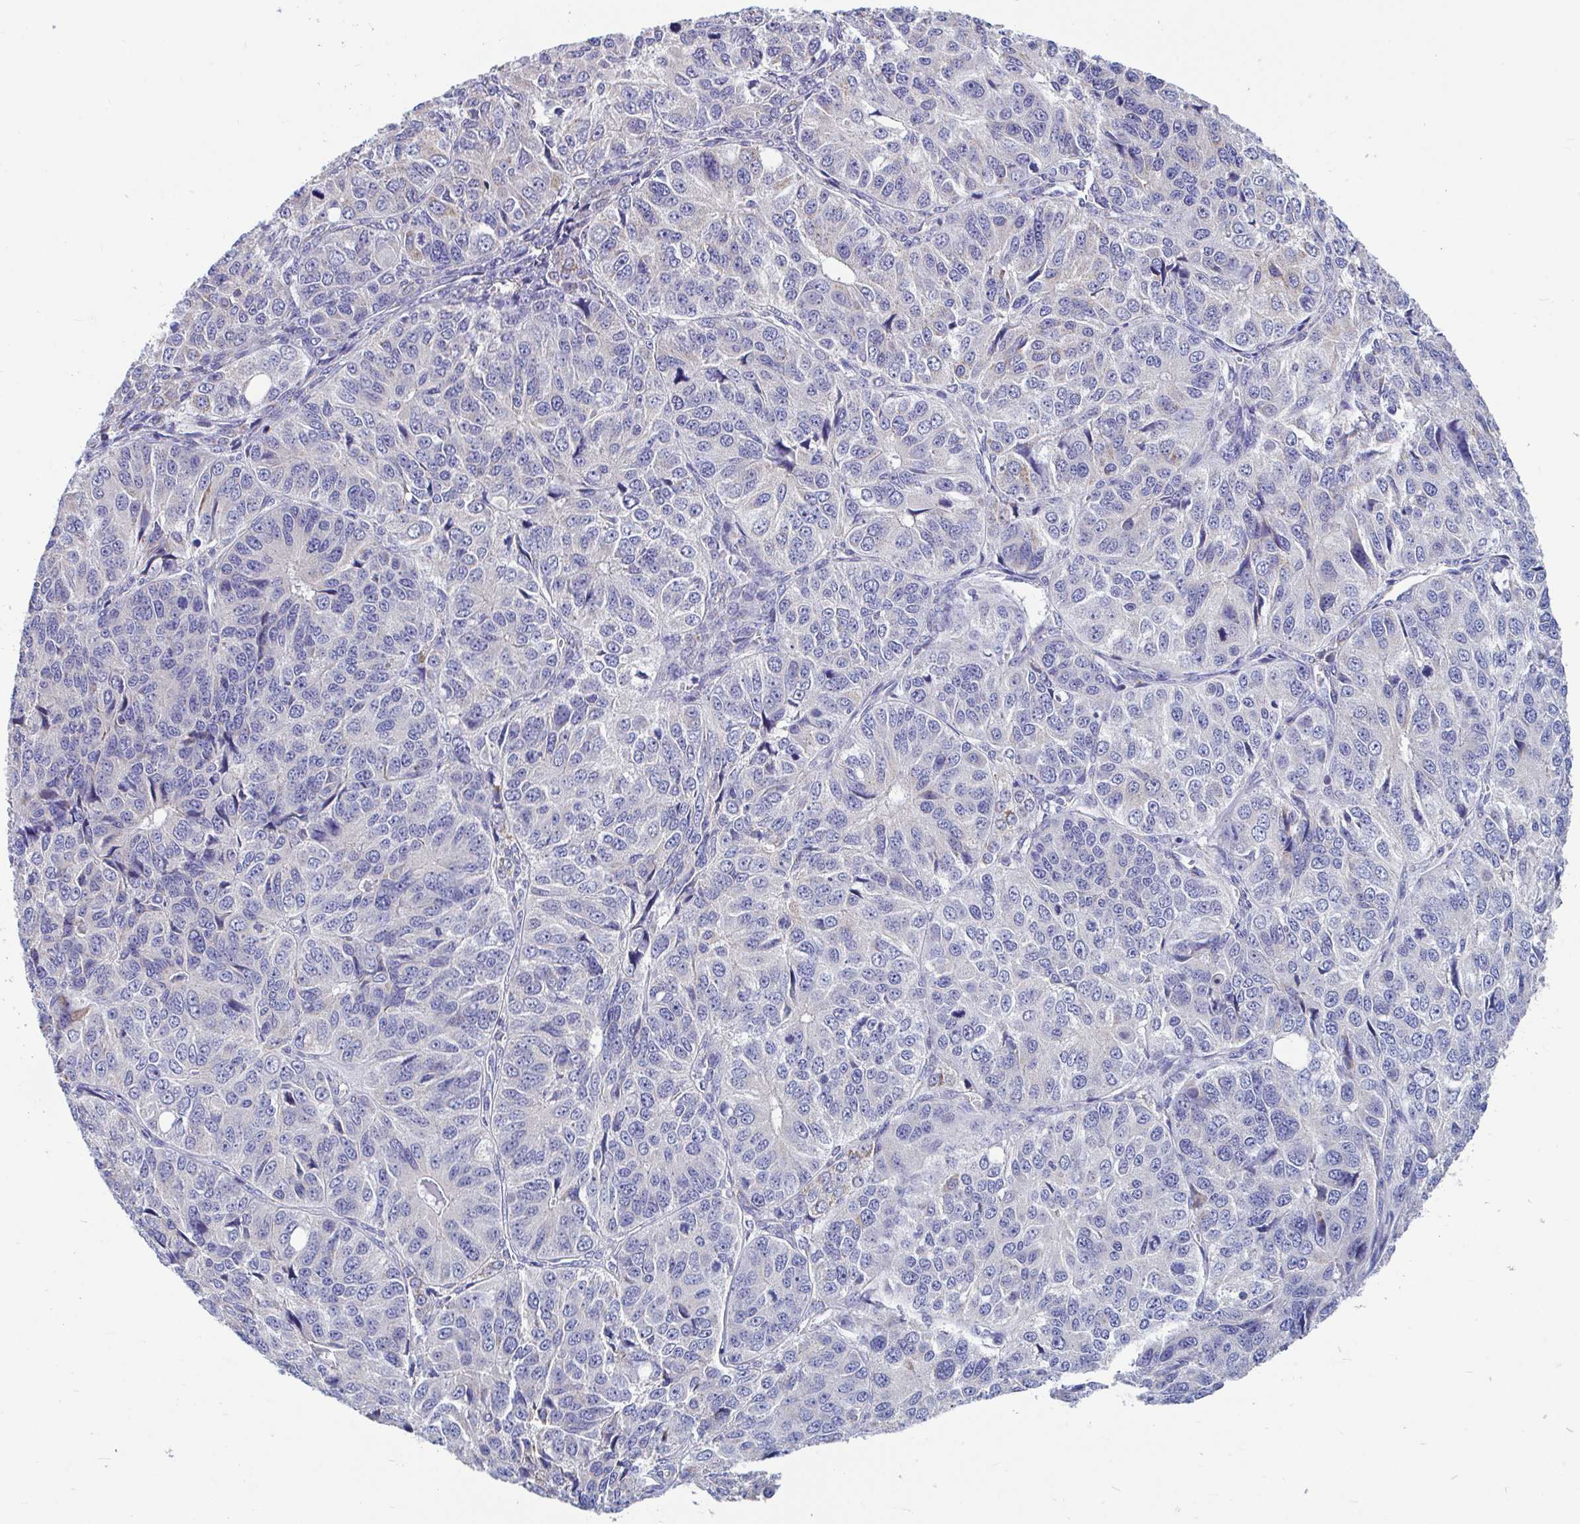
{"staining": {"intensity": "negative", "quantity": "none", "location": "none"}, "tissue": "ovarian cancer", "cell_type": "Tumor cells", "image_type": "cancer", "snomed": [{"axis": "morphology", "description": "Carcinoma, endometroid"}, {"axis": "topography", "description": "Ovary"}], "caption": "Ovarian cancer was stained to show a protein in brown. There is no significant positivity in tumor cells. The staining is performed using DAB (3,3'-diaminobenzidine) brown chromogen with nuclei counter-stained in using hematoxylin.", "gene": "OR13A1", "patient": {"sex": "female", "age": 51}}